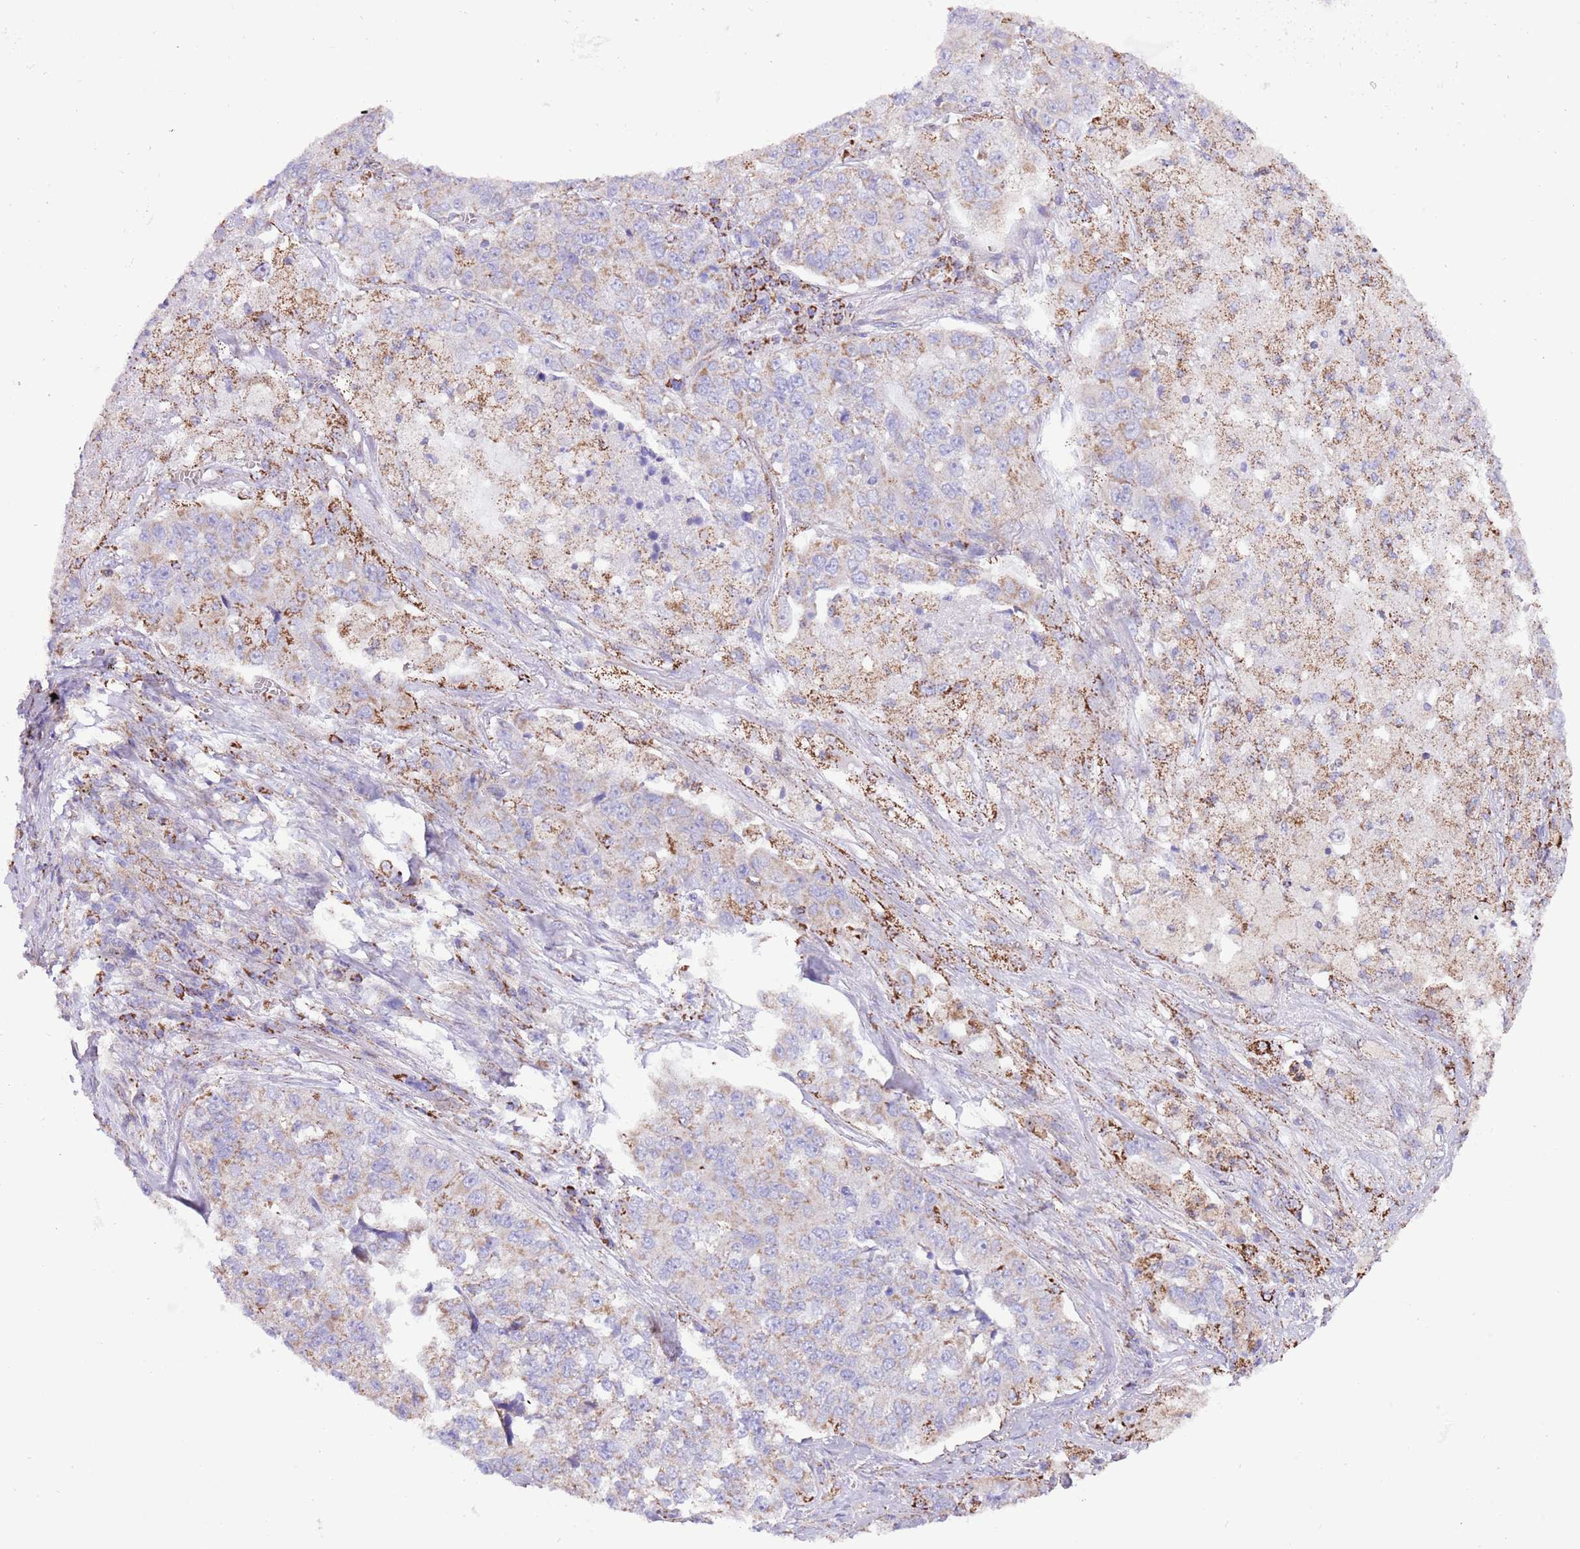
{"staining": {"intensity": "moderate", "quantity": "<25%", "location": "cytoplasmic/membranous"}, "tissue": "lung cancer", "cell_type": "Tumor cells", "image_type": "cancer", "snomed": [{"axis": "morphology", "description": "Adenocarcinoma, NOS"}, {"axis": "topography", "description": "Lung"}], "caption": "Lung adenocarcinoma tissue shows moderate cytoplasmic/membranous staining in about <25% of tumor cells, visualized by immunohistochemistry.", "gene": "SS18L2", "patient": {"sex": "male", "age": 49}}